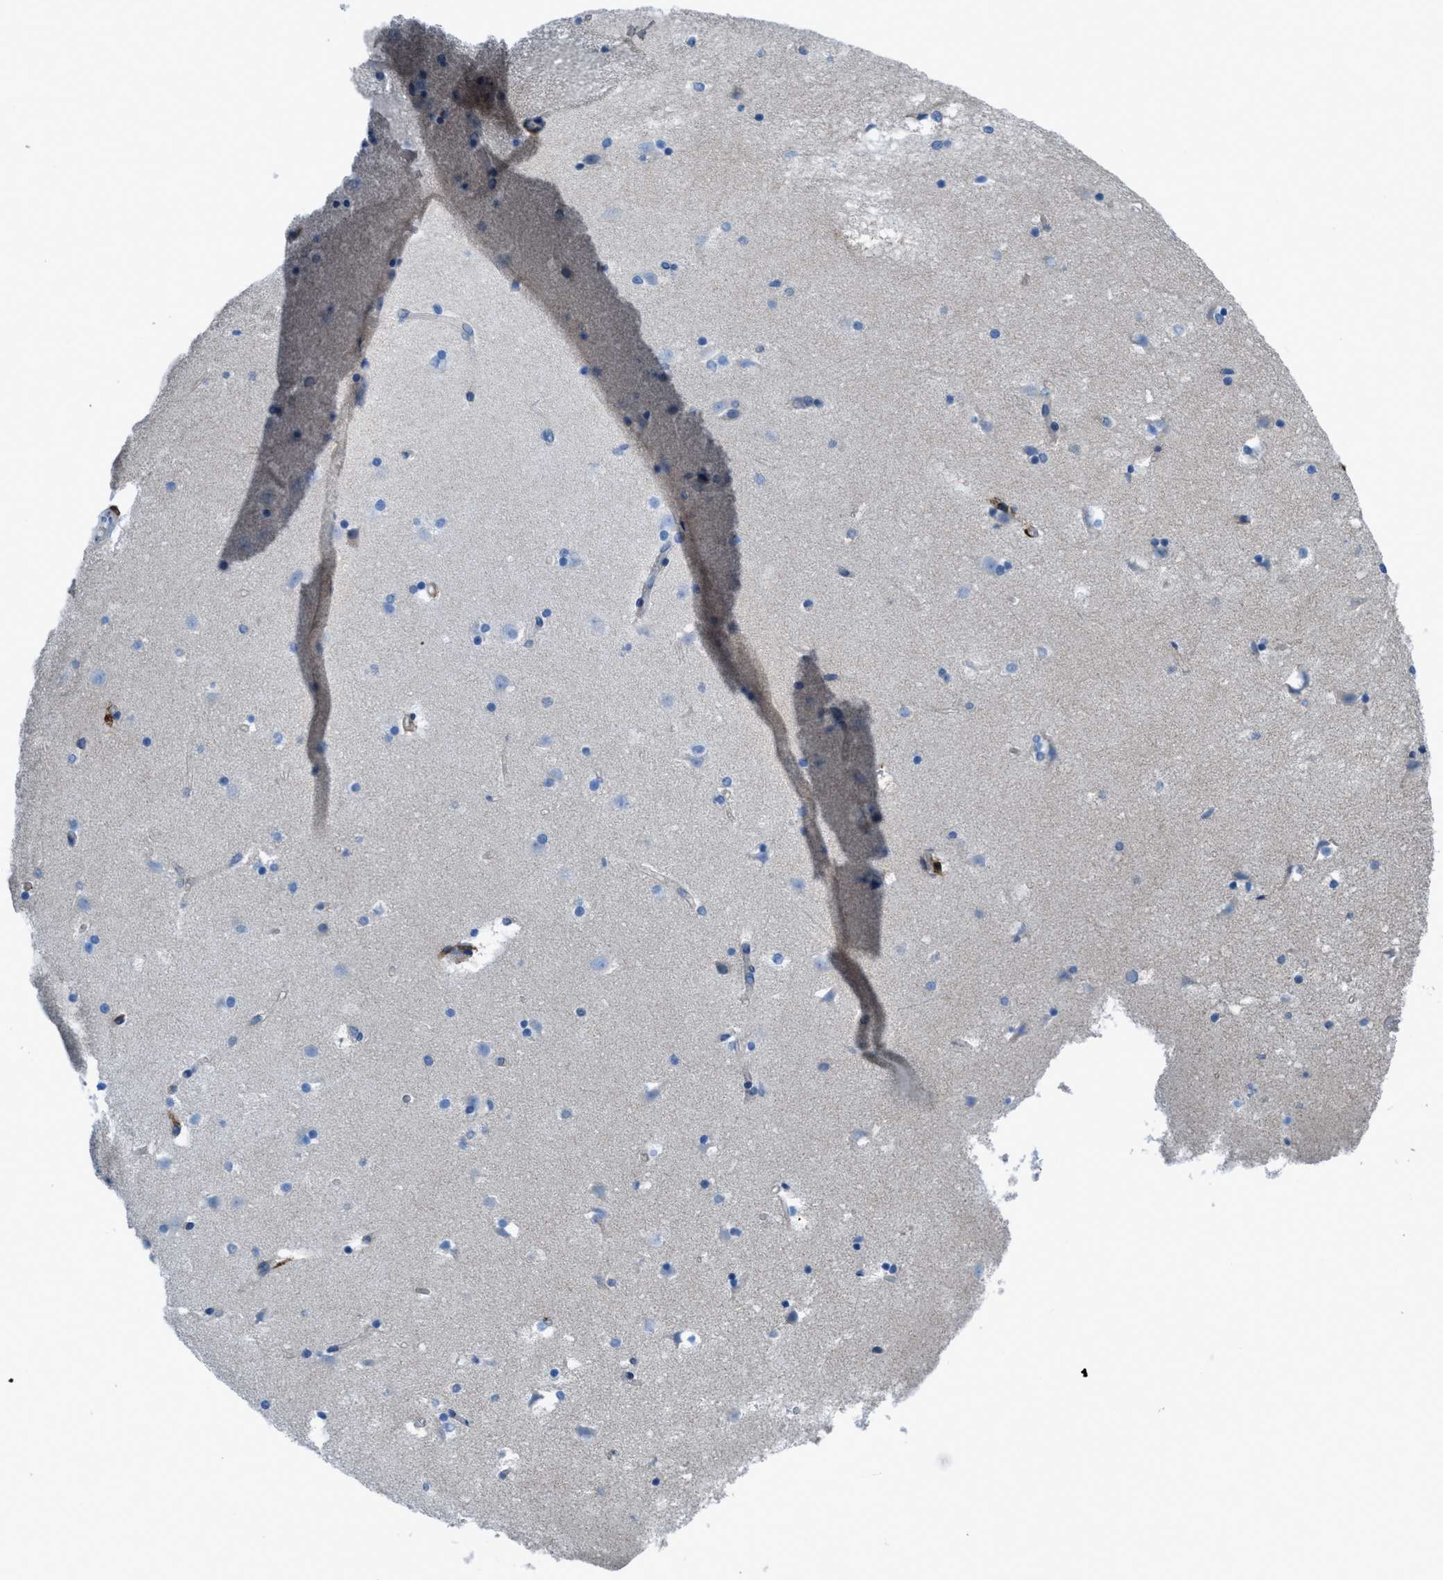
{"staining": {"intensity": "negative", "quantity": "none", "location": "none"}, "tissue": "caudate", "cell_type": "Glial cells", "image_type": "normal", "snomed": [{"axis": "morphology", "description": "Normal tissue, NOS"}, {"axis": "topography", "description": "Lateral ventricle wall"}], "caption": "Immunohistochemistry (IHC) of benign caudate exhibits no positivity in glial cells.", "gene": "EGFR", "patient": {"sex": "male", "age": 45}}